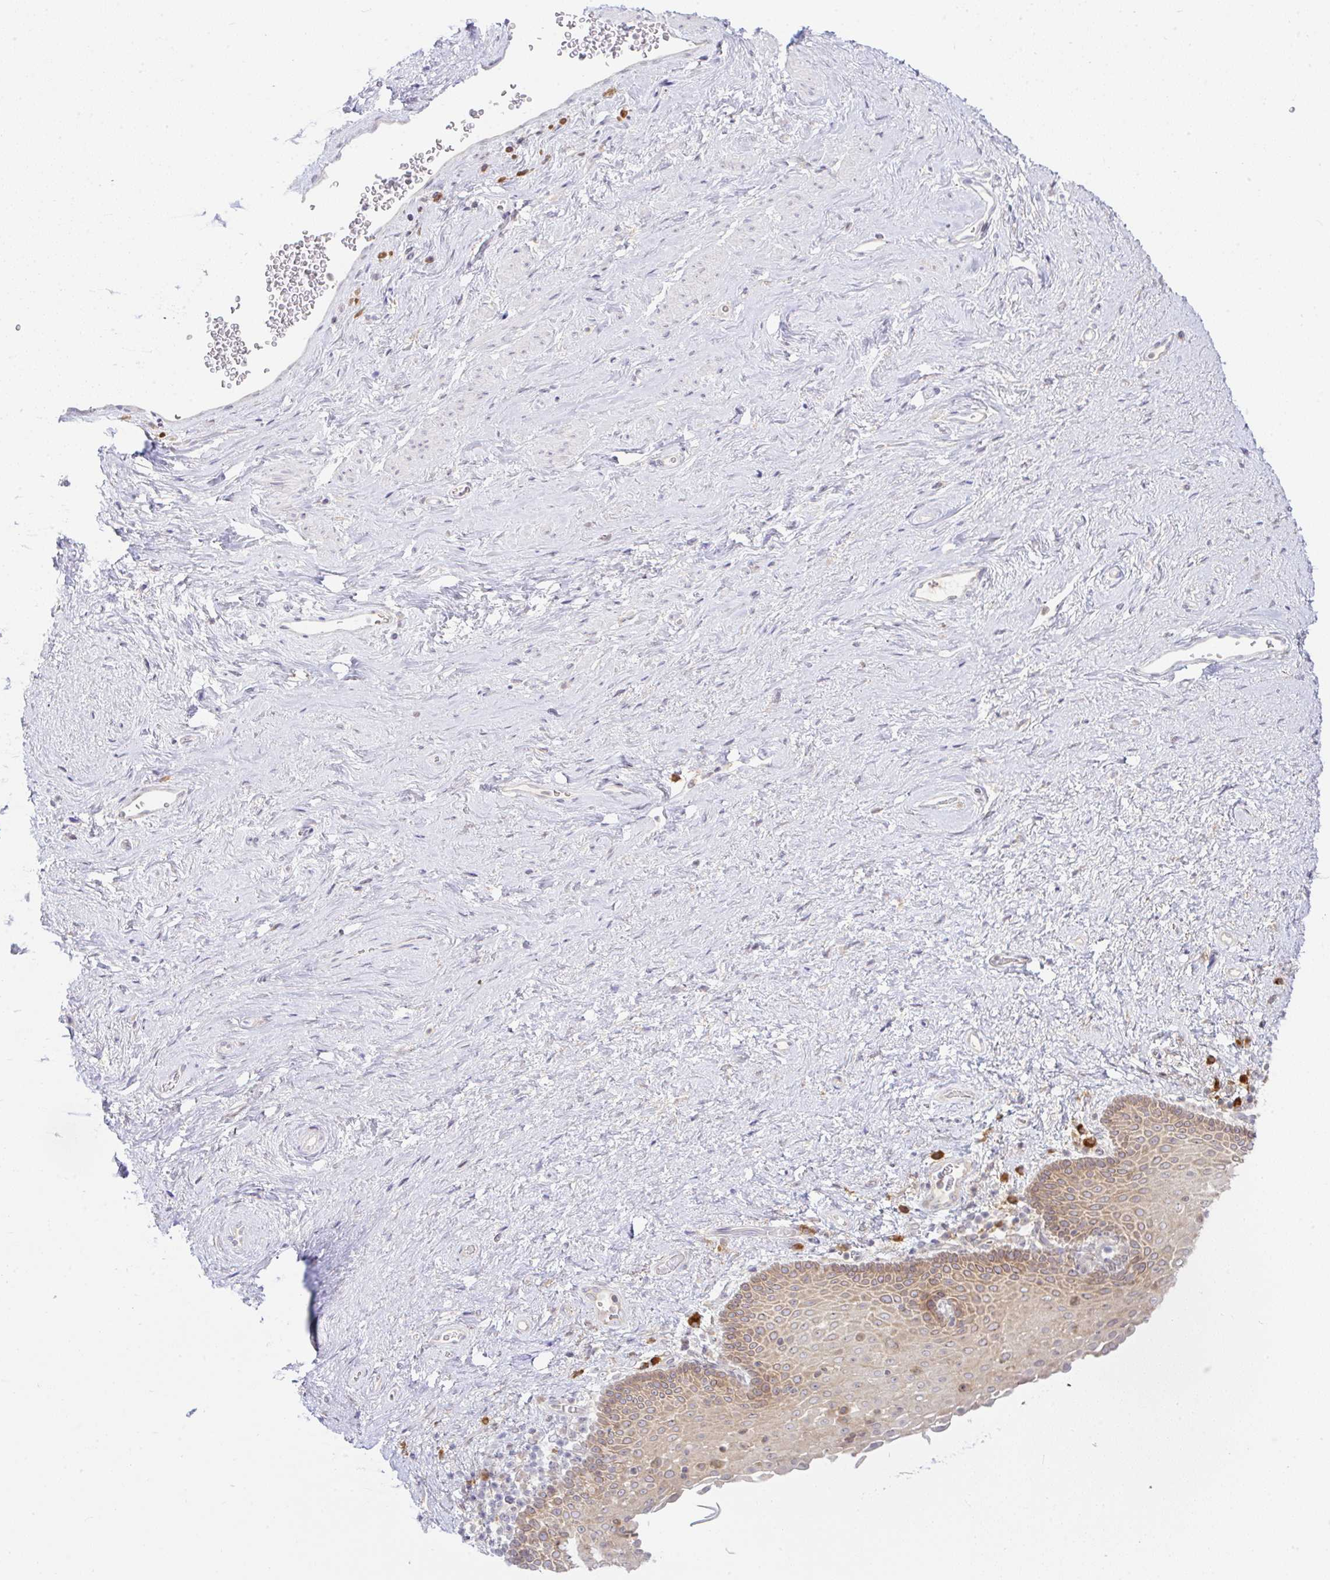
{"staining": {"intensity": "weak", "quantity": "25%-75%", "location": "cytoplasmic/membranous"}, "tissue": "vagina", "cell_type": "Squamous epithelial cells", "image_type": "normal", "snomed": [{"axis": "morphology", "description": "Normal tissue, NOS"}, {"axis": "topography", "description": "Vagina"}], "caption": "Immunohistochemistry photomicrograph of unremarkable vagina: human vagina stained using IHC shows low levels of weak protein expression localized specifically in the cytoplasmic/membranous of squamous epithelial cells, appearing as a cytoplasmic/membranous brown color.", "gene": "DERL2", "patient": {"sex": "female", "age": 61}}